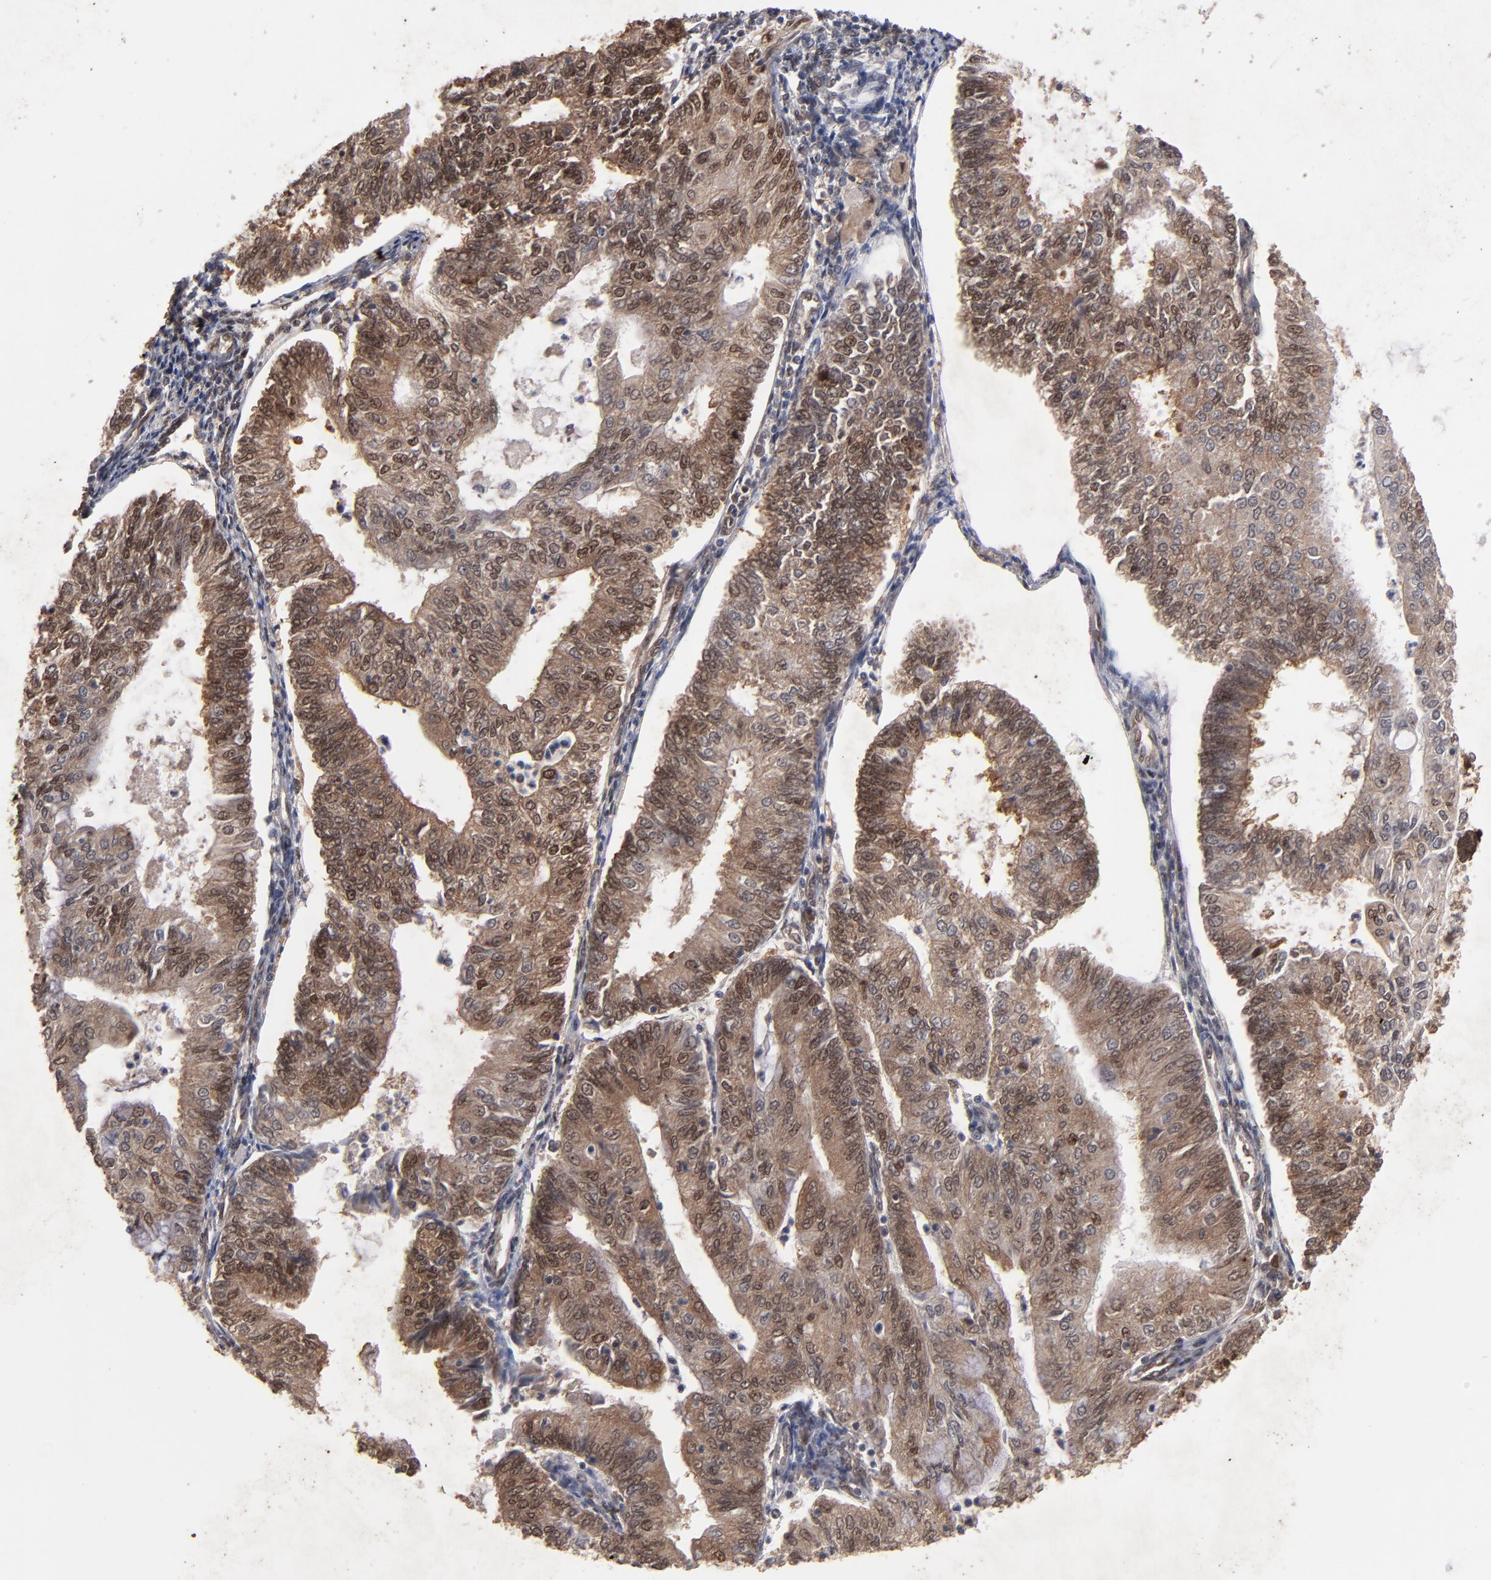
{"staining": {"intensity": "moderate", "quantity": ">75%", "location": "cytoplasmic/membranous,nuclear"}, "tissue": "endometrial cancer", "cell_type": "Tumor cells", "image_type": "cancer", "snomed": [{"axis": "morphology", "description": "Adenocarcinoma, NOS"}, {"axis": "topography", "description": "Endometrium"}], "caption": "The histopathology image reveals immunohistochemical staining of endometrial cancer (adenocarcinoma). There is moderate cytoplasmic/membranous and nuclear expression is identified in approximately >75% of tumor cells. Immunohistochemistry (ihc) stains the protein of interest in brown and the nuclei are stained blue.", "gene": "HUWE1", "patient": {"sex": "female", "age": 59}}